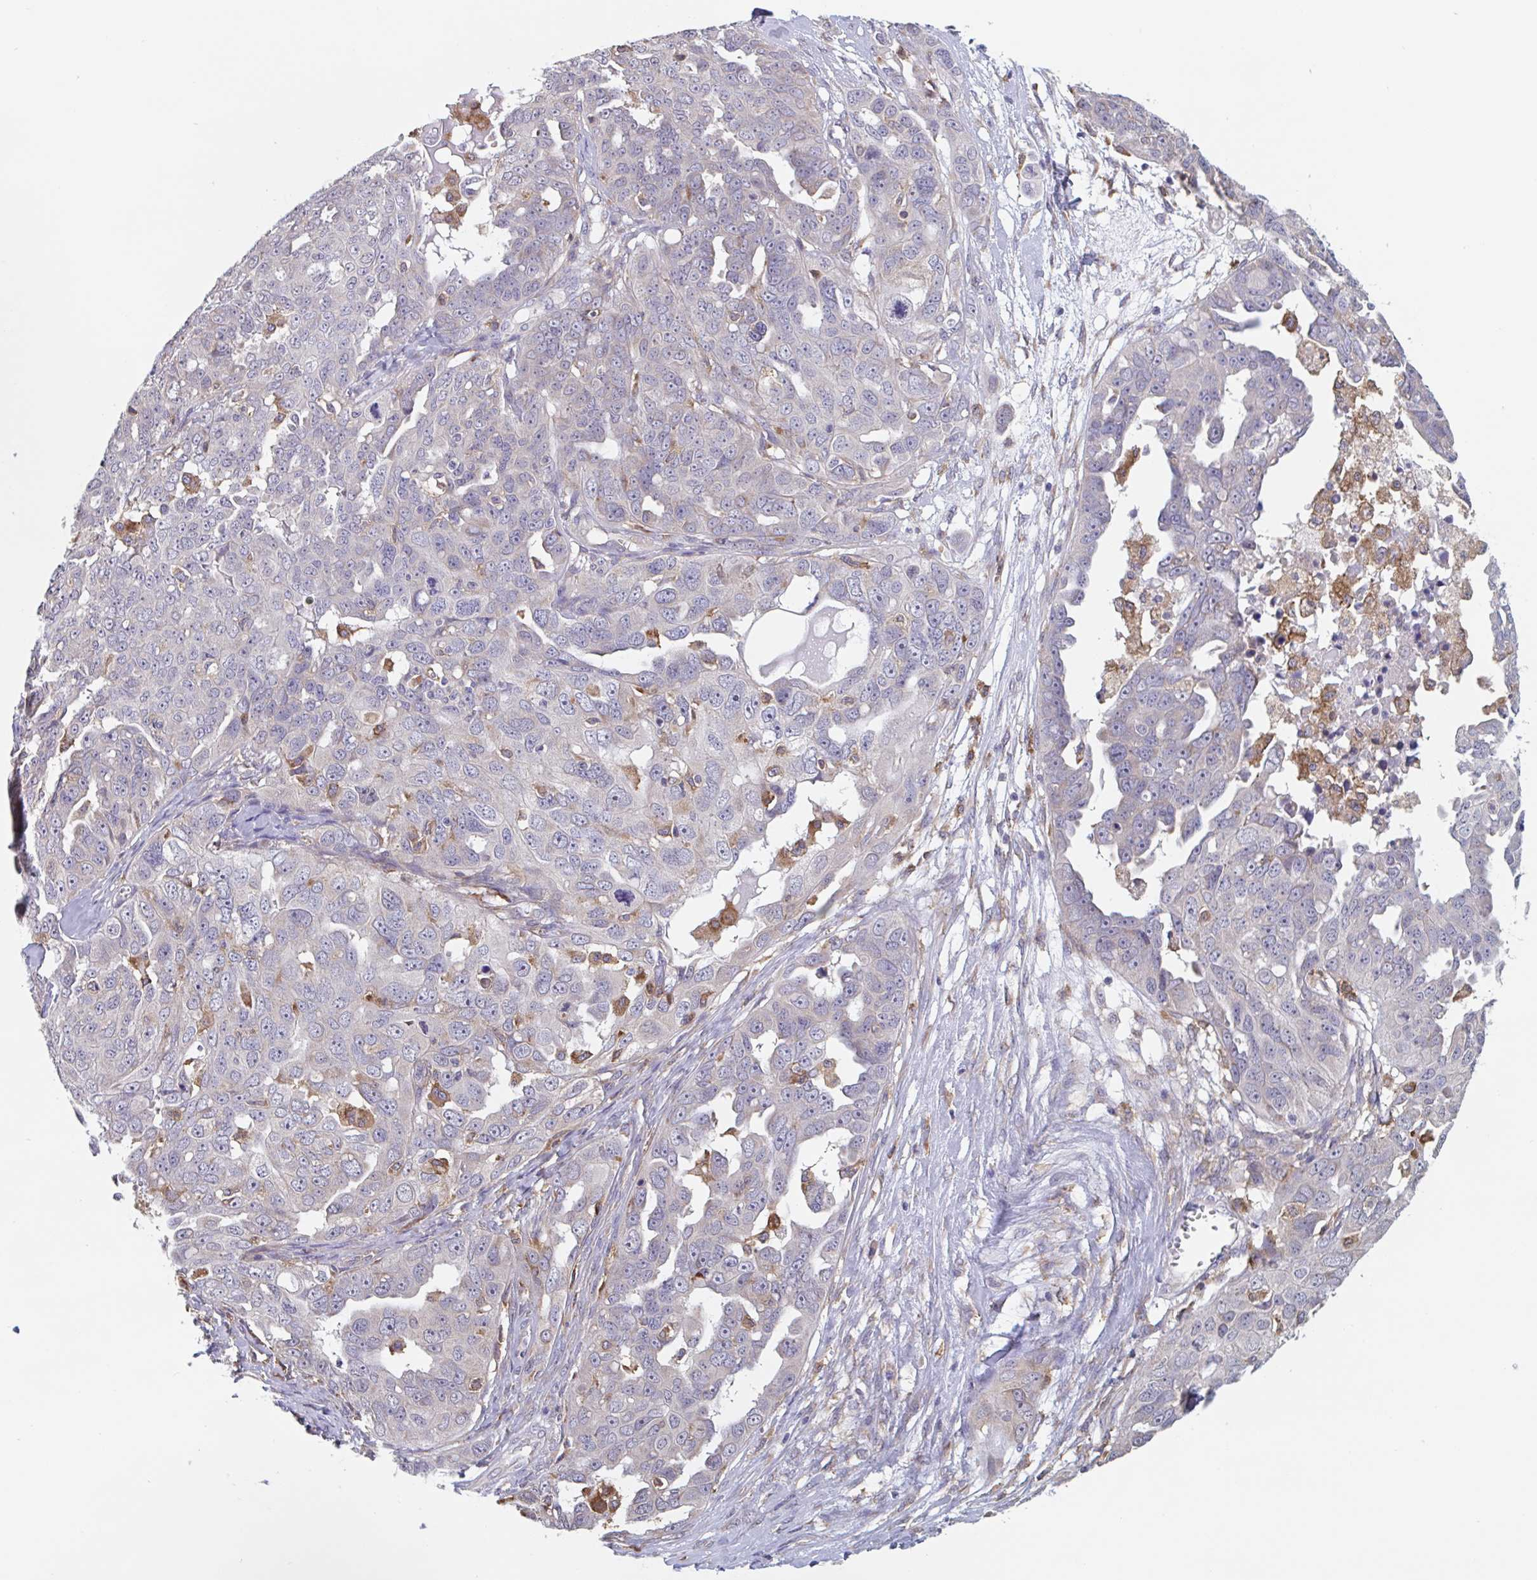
{"staining": {"intensity": "negative", "quantity": "none", "location": "none"}, "tissue": "ovarian cancer", "cell_type": "Tumor cells", "image_type": "cancer", "snomed": [{"axis": "morphology", "description": "Carcinoma, endometroid"}, {"axis": "topography", "description": "Ovary"}], "caption": "Protein analysis of endometroid carcinoma (ovarian) displays no significant expression in tumor cells. The staining was performed using DAB (3,3'-diaminobenzidine) to visualize the protein expression in brown, while the nuclei were stained in blue with hematoxylin (Magnification: 20x).", "gene": "SNX8", "patient": {"sex": "female", "age": 70}}